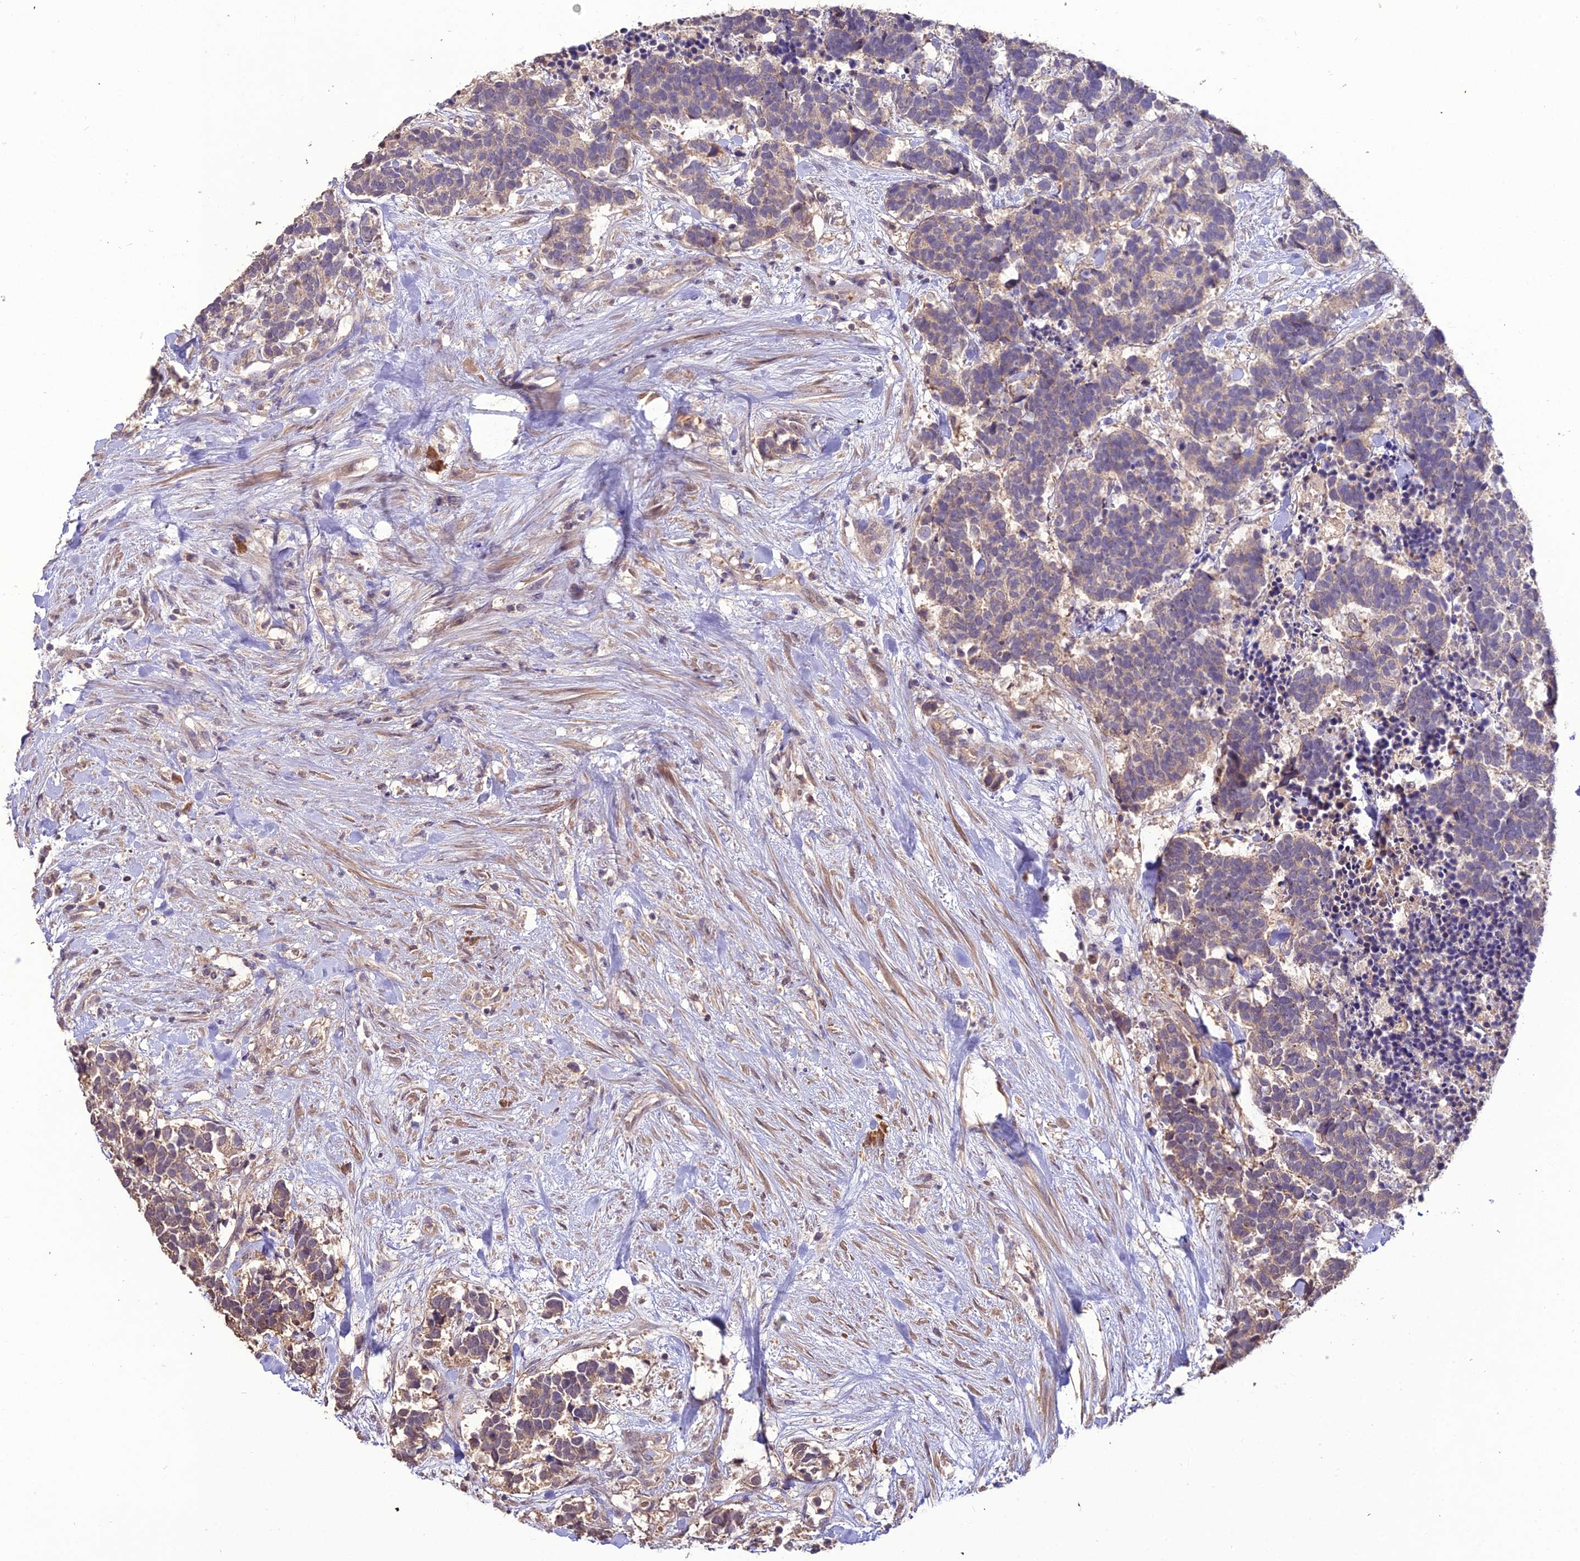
{"staining": {"intensity": "weak", "quantity": ">75%", "location": "cytoplasmic/membranous"}, "tissue": "carcinoid", "cell_type": "Tumor cells", "image_type": "cancer", "snomed": [{"axis": "morphology", "description": "Carcinoma, NOS"}, {"axis": "morphology", "description": "Carcinoid, malignant, NOS"}, {"axis": "topography", "description": "Prostate"}], "caption": "Malignant carcinoid stained with DAB (3,3'-diaminobenzidine) immunohistochemistry (IHC) displays low levels of weak cytoplasmic/membranous staining in approximately >75% of tumor cells.", "gene": "KCTD16", "patient": {"sex": "male", "age": 57}}